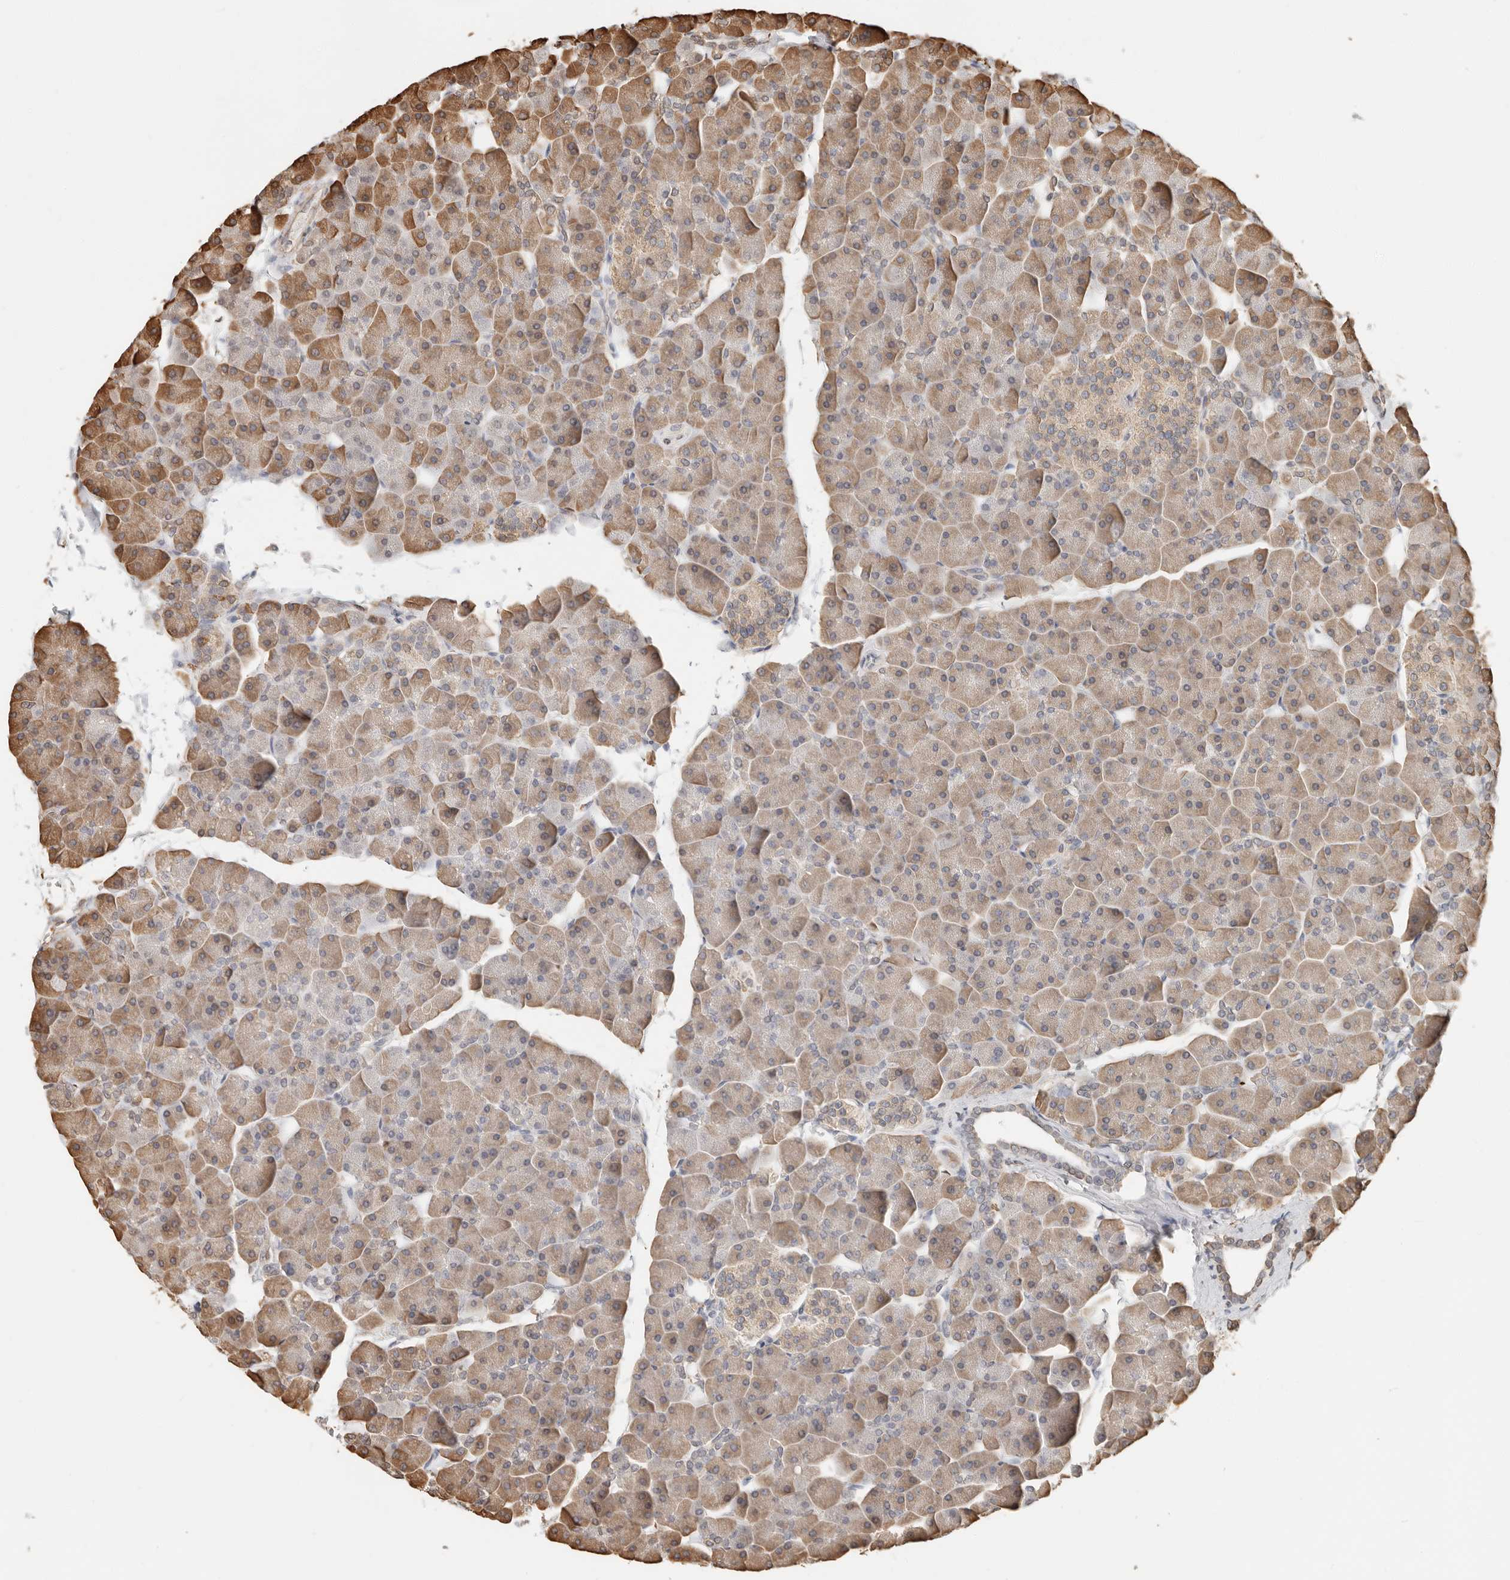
{"staining": {"intensity": "moderate", "quantity": "25%-75%", "location": "cytoplasmic/membranous"}, "tissue": "pancreas", "cell_type": "Exocrine glandular cells", "image_type": "normal", "snomed": [{"axis": "morphology", "description": "Normal tissue, NOS"}, {"axis": "topography", "description": "Pancreas"}], "caption": "Immunohistochemical staining of unremarkable pancreas exhibits medium levels of moderate cytoplasmic/membranous positivity in about 25%-75% of exocrine glandular cells. (Brightfield microscopy of DAB IHC at high magnification).", "gene": "ARHGEF10L", "patient": {"sex": "male", "age": 35}}